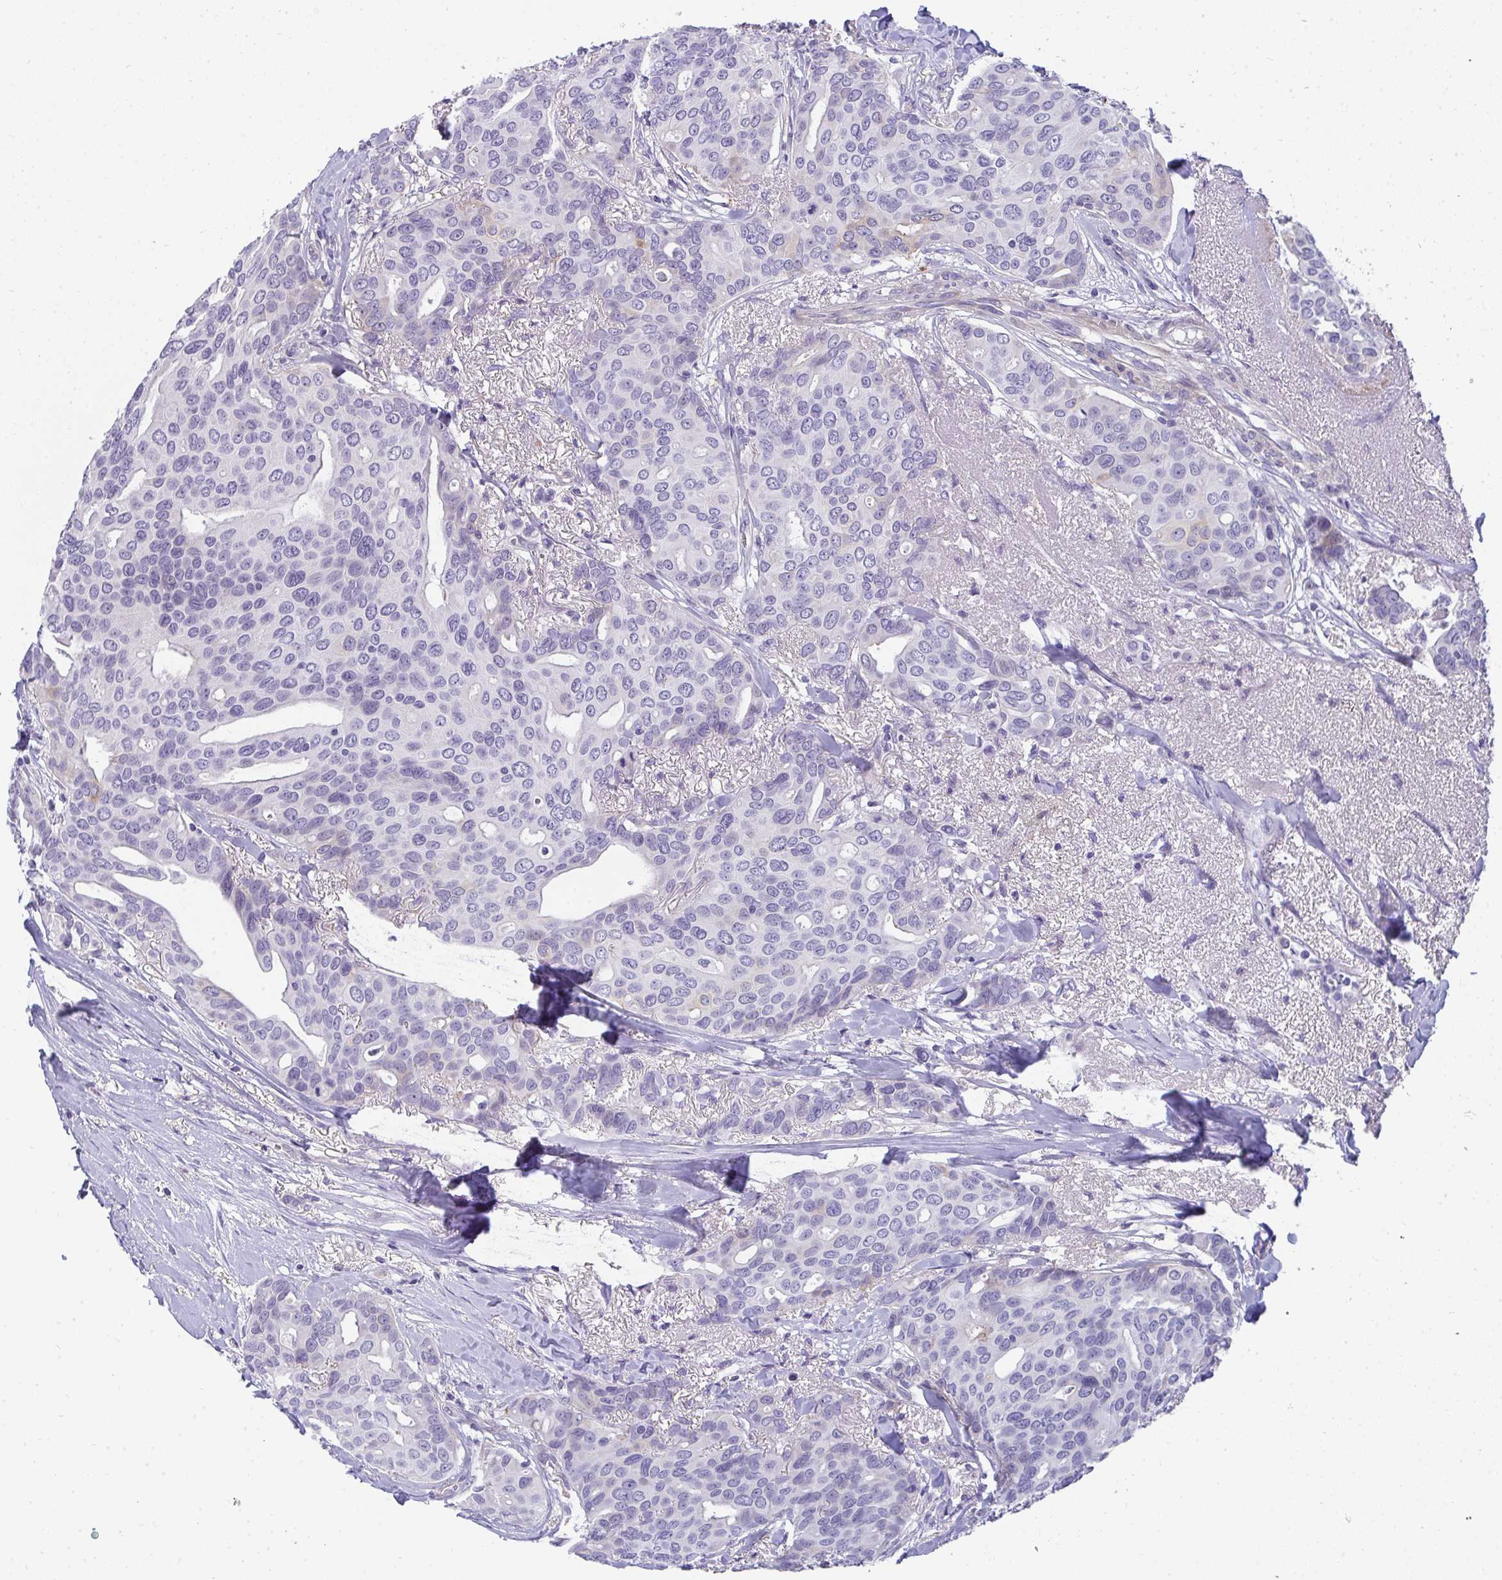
{"staining": {"intensity": "moderate", "quantity": "<25%", "location": "cytoplasmic/membranous"}, "tissue": "breast cancer", "cell_type": "Tumor cells", "image_type": "cancer", "snomed": [{"axis": "morphology", "description": "Duct carcinoma"}, {"axis": "topography", "description": "Breast"}], "caption": "A high-resolution micrograph shows immunohistochemistry staining of breast cancer, which demonstrates moderate cytoplasmic/membranous expression in about <25% of tumor cells. The staining is performed using DAB brown chromogen to label protein expression. The nuclei are counter-stained blue using hematoxylin.", "gene": "AK5", "patient": {"sex": "female", "age": 54}}